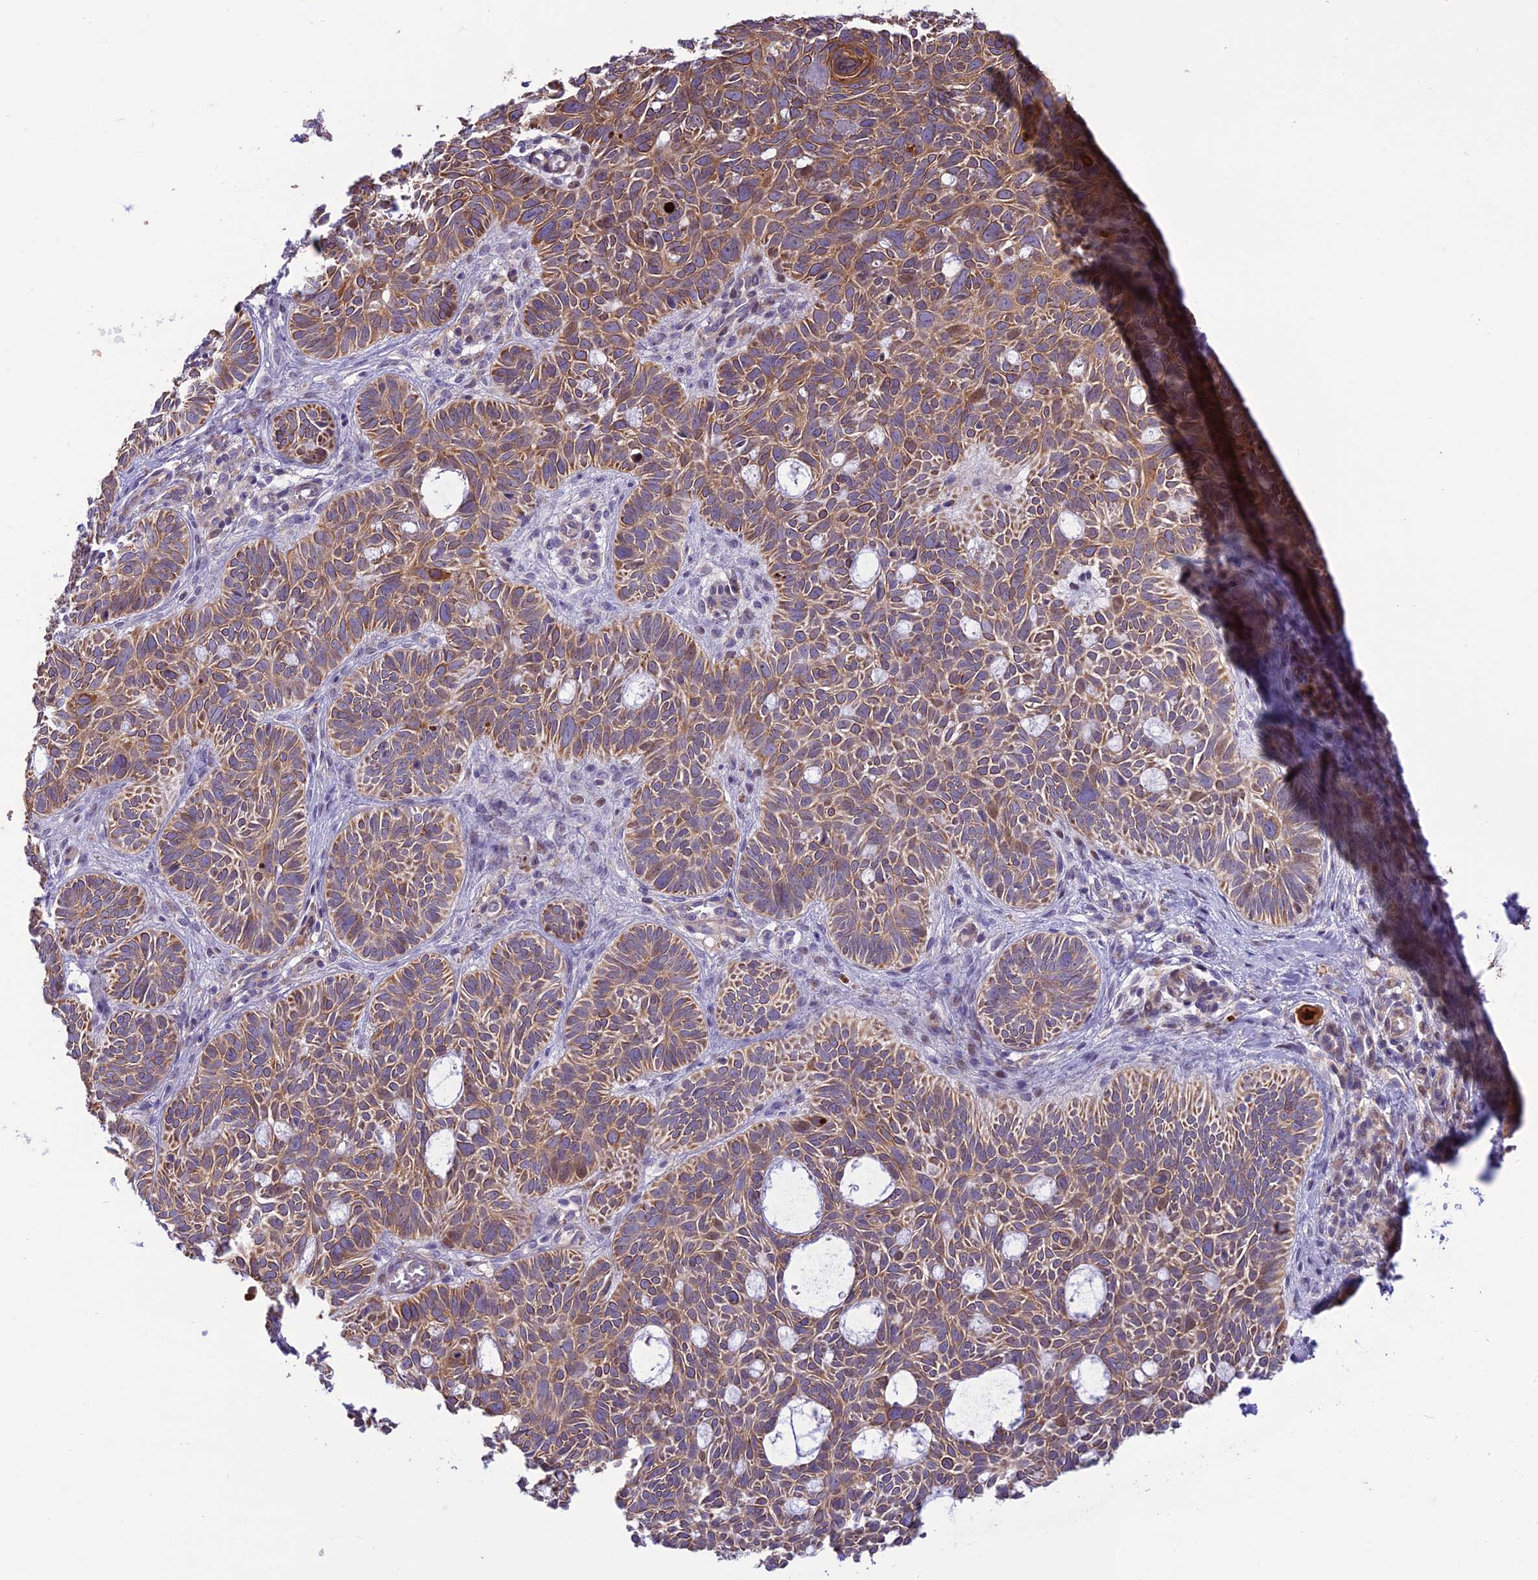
{"staining": {"intensity": "moderate", "quantity": ">75%", "location": "cytoplasmic/membranous"}, "tissue": "skin cancer", "cell_type": "Tumor cells", "image_type": "cancer", "snomed": [{"axis": "morphology", "description": "Basal cell carcinoma"}, {"axis": "topography", "description": "Skin"}], "caption": "Moderate cytoplasmic/membranous staining is present in approximately >75% of tumor cells in skin basal cell carcinoma. (DAB = brown stain, brightfield microscopy at high magnification).", "gene": "JMY", "patient": {"sex": "male", "age": 69}}